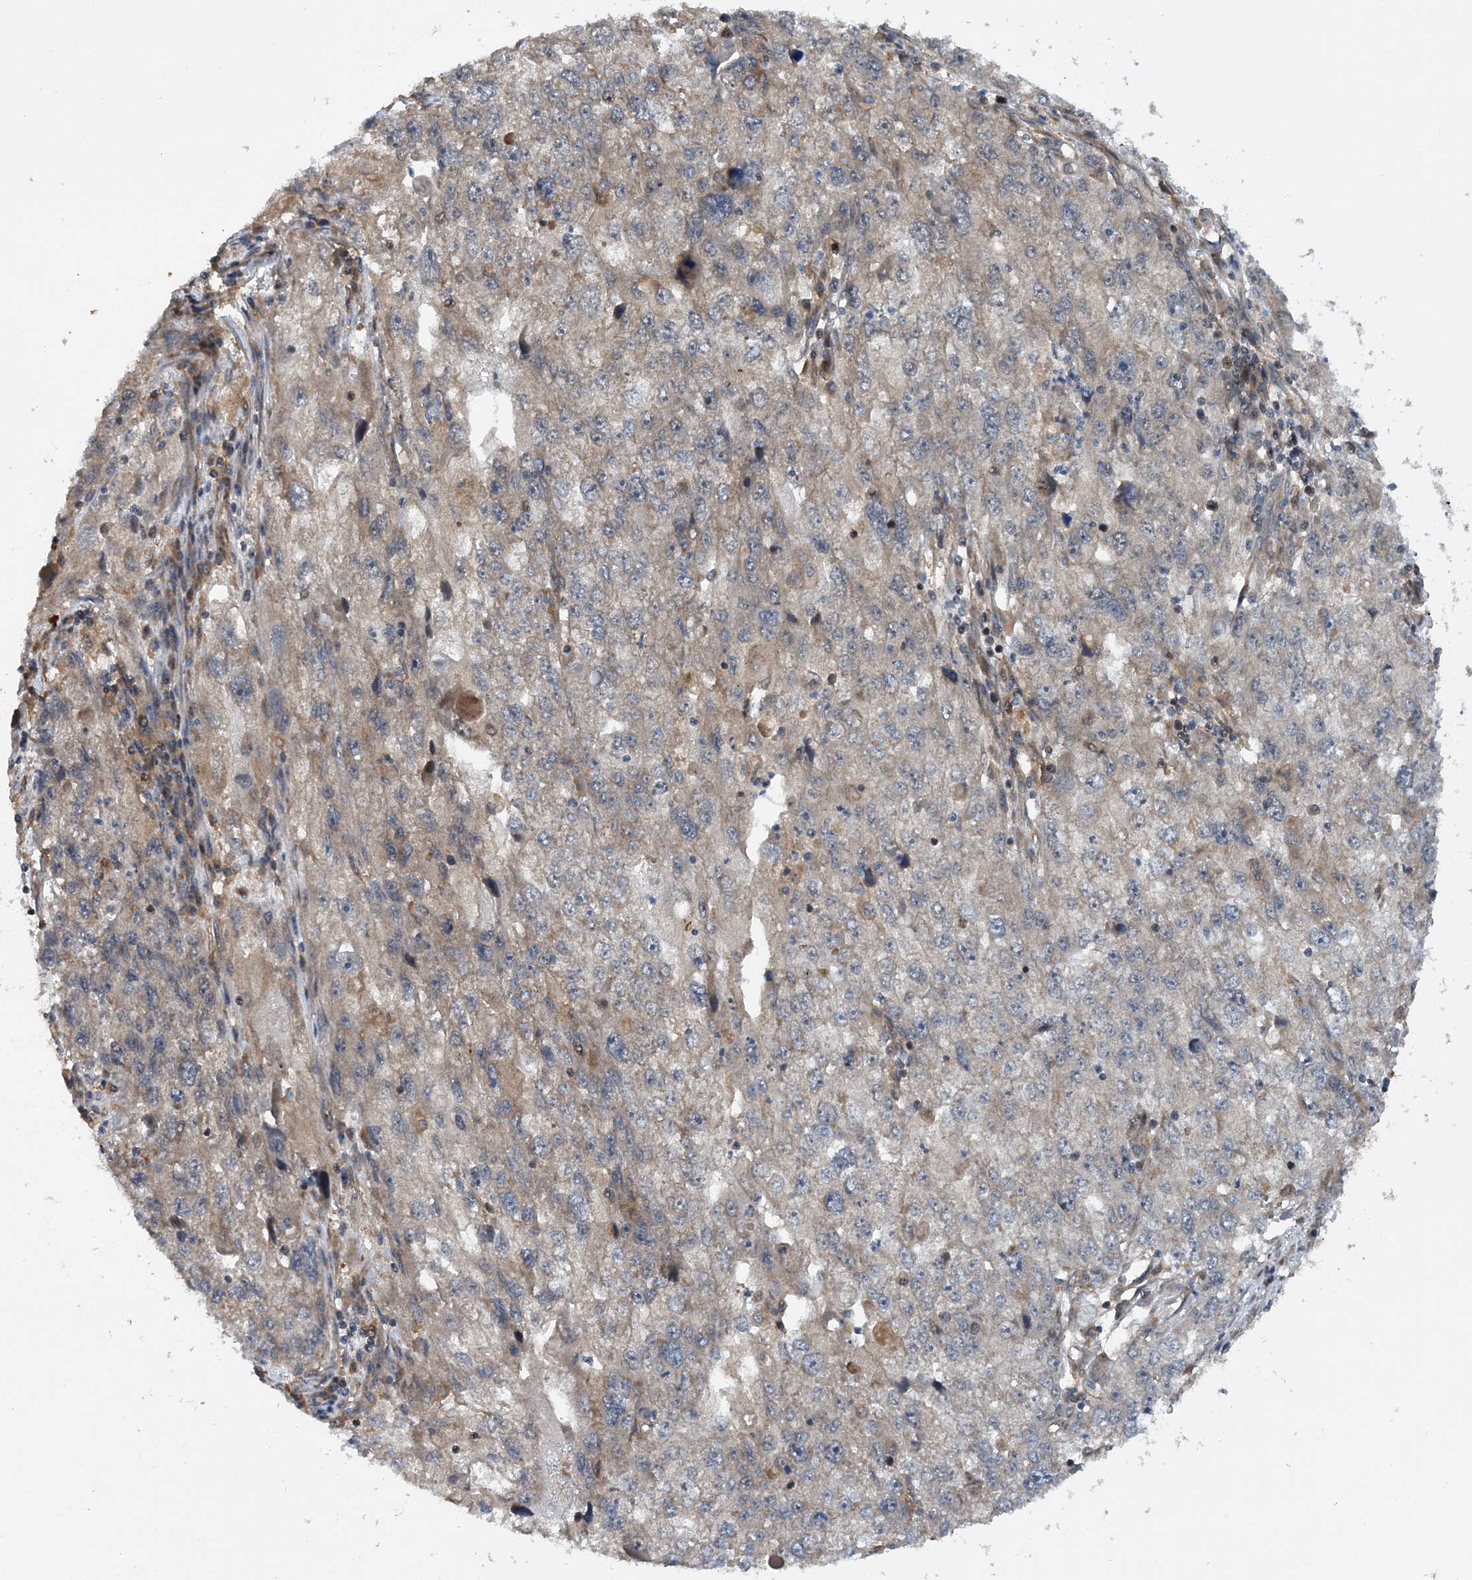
{"staining": {"intensity": "weak", "quantity": "25%-75%", "location": "cytoplasmic/membranous"}, "tissue": "endometrial cancer", "cell_type": "Tumor cells", "image_type": "cancer", "snomed": [{"axis": "morphology", "description": "Adenocarcinoma, NOS"}, {"axis": "topography", "description": "Endometrium"}], "caption": "High-power microscopy captured an immunohistochemistry histopathology image of endometrial cancer, revealing weak cytoplasmic/membranous staining in about 25%-75% of tumor cells.", "gene": "HEMK1", "patient": {"sex": "female", "age": 49}}